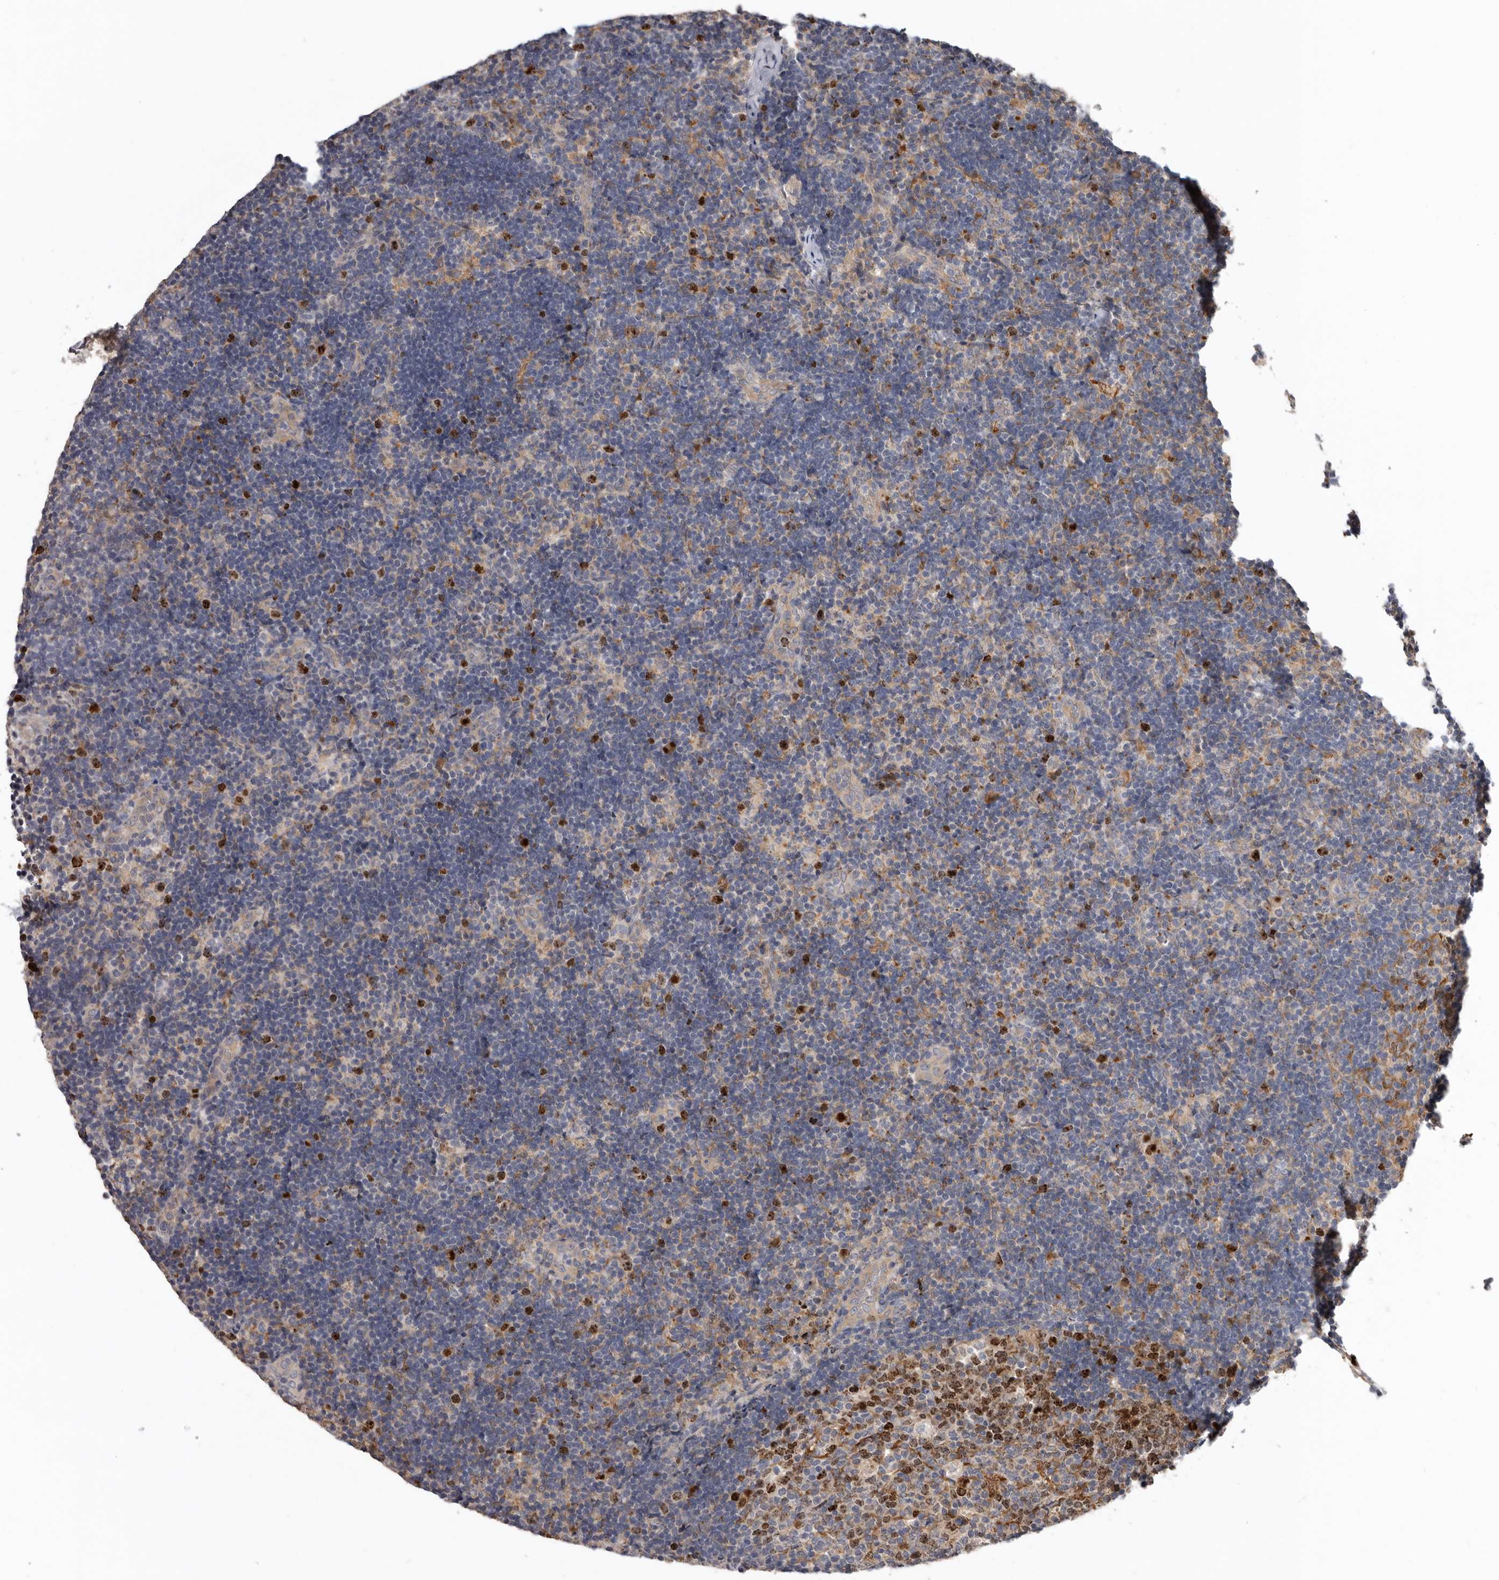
{"staining": {"intensity": "moderate", "quantity": ">75%", "location": "cytoplasmic/membranous,nuclear"}, "tissue": "lymph node", "cell_type": "Germinal center cells", "image_type": "normal", "snomed": [{"axis": "morphology", "description": "Normal tissue, NOS"}, {"axis": "topography", "description": "Lymph node"}], "caption": "Immunohistochemical staining of benign lymph node exhibits moderate cytoplasmic/membranous,nuclear protein positivity in approximately >75% of germinal center cells. Immunohistochemistry stains the protein of interest in brown and the nuclei are stained blue.", "gene": "CDCA8", "patient": {"sex": "female", "age": 22}}